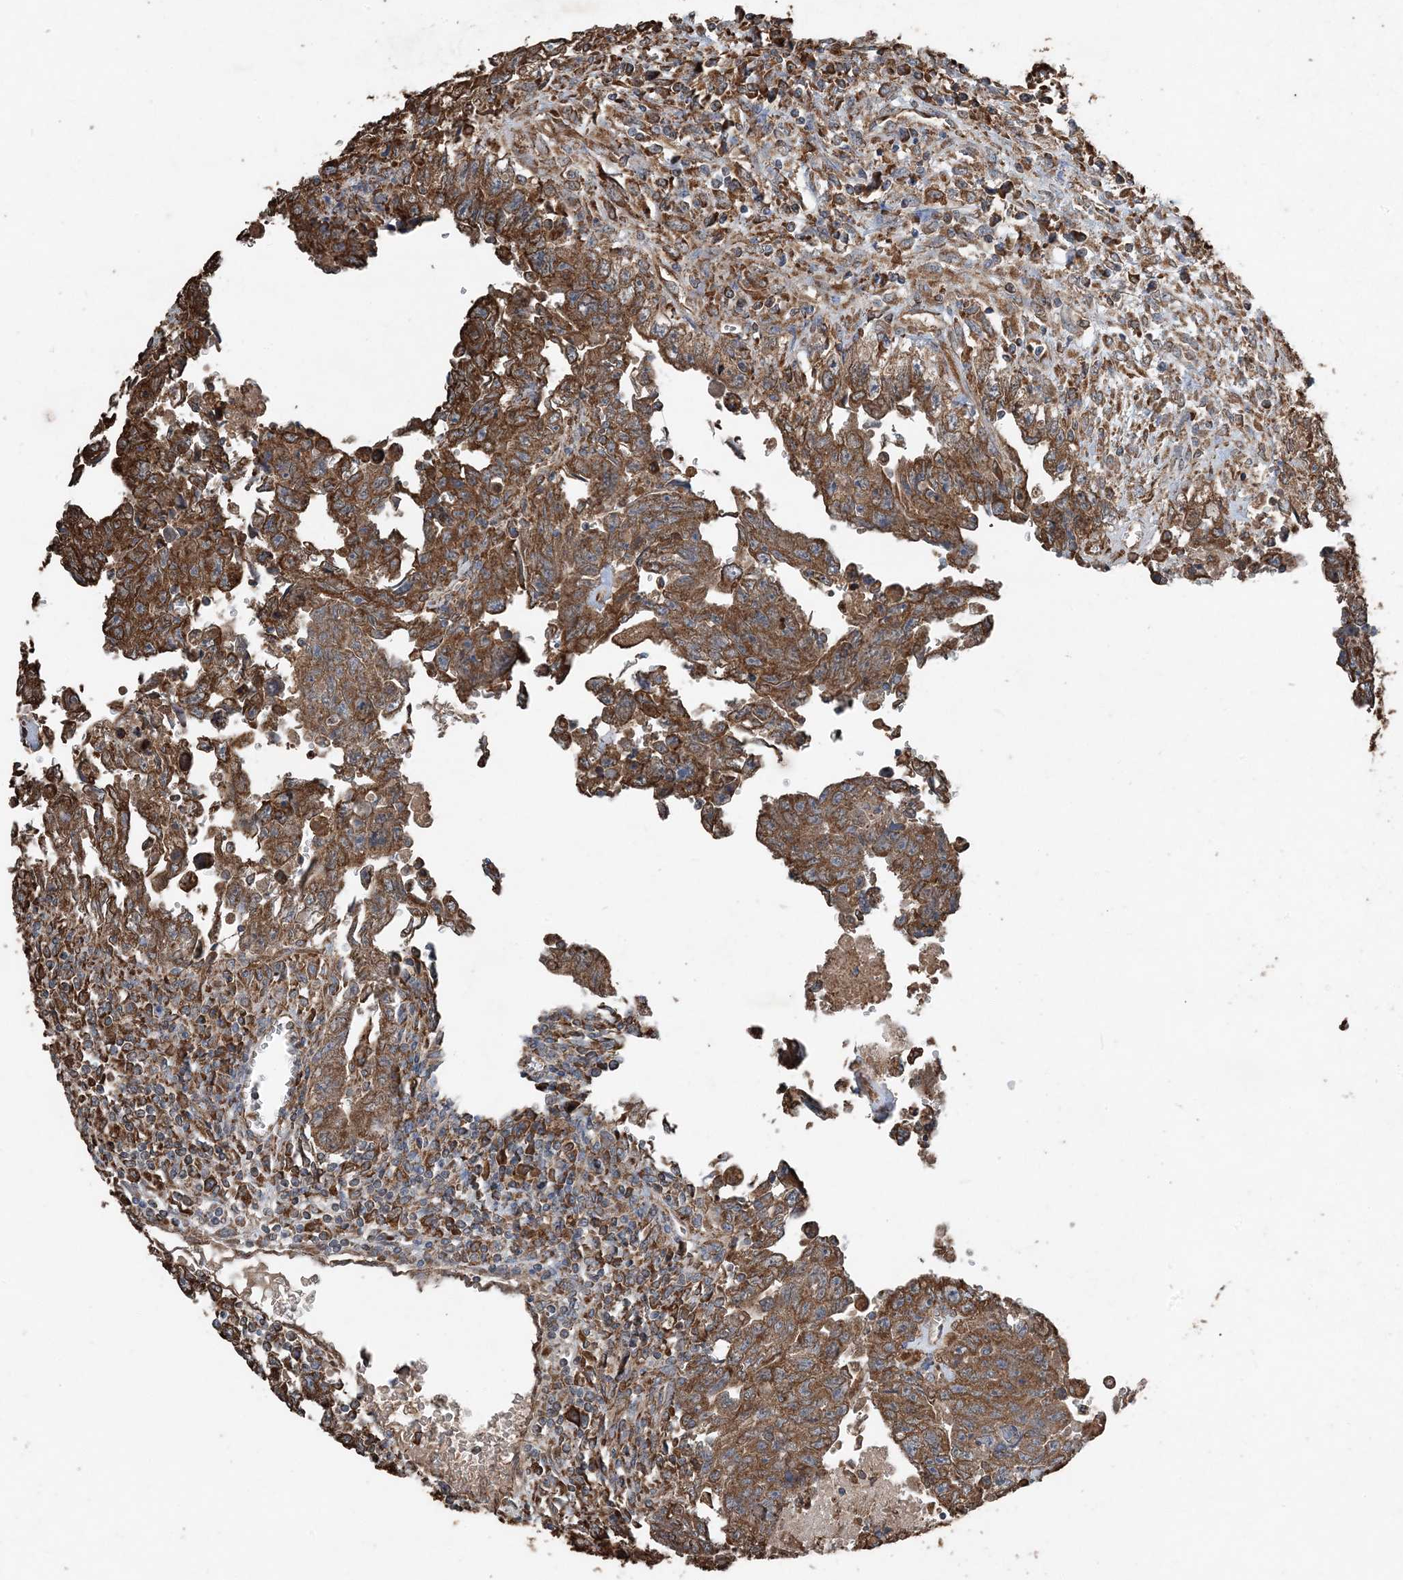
{"staining": {"intensity": "strong", "quantity": ">75%", "location": "cytoplasmic/membranous"}, "tissue": "testis cancer", "cell_type": "Tumor cells", "image_type": "cancer", "snomed": [{"axis": "morphology", "description": "Carcinoma, Embryonal, NOS"}, {"axis": "topography", "description": "Testis"}], "caption": "High-magnification brightfield microscopy of testis cancer stained with DAB (3,3'-diaminobenzidine) (brown) and counterstained with hematoxylin (blue). tumor cells exhibit strong cytoplasmic/membranous positivity is appreciated in approximately>75% of cells.", "gene": "PDIA6", "patient": {"sex": "male", "age": 28}}